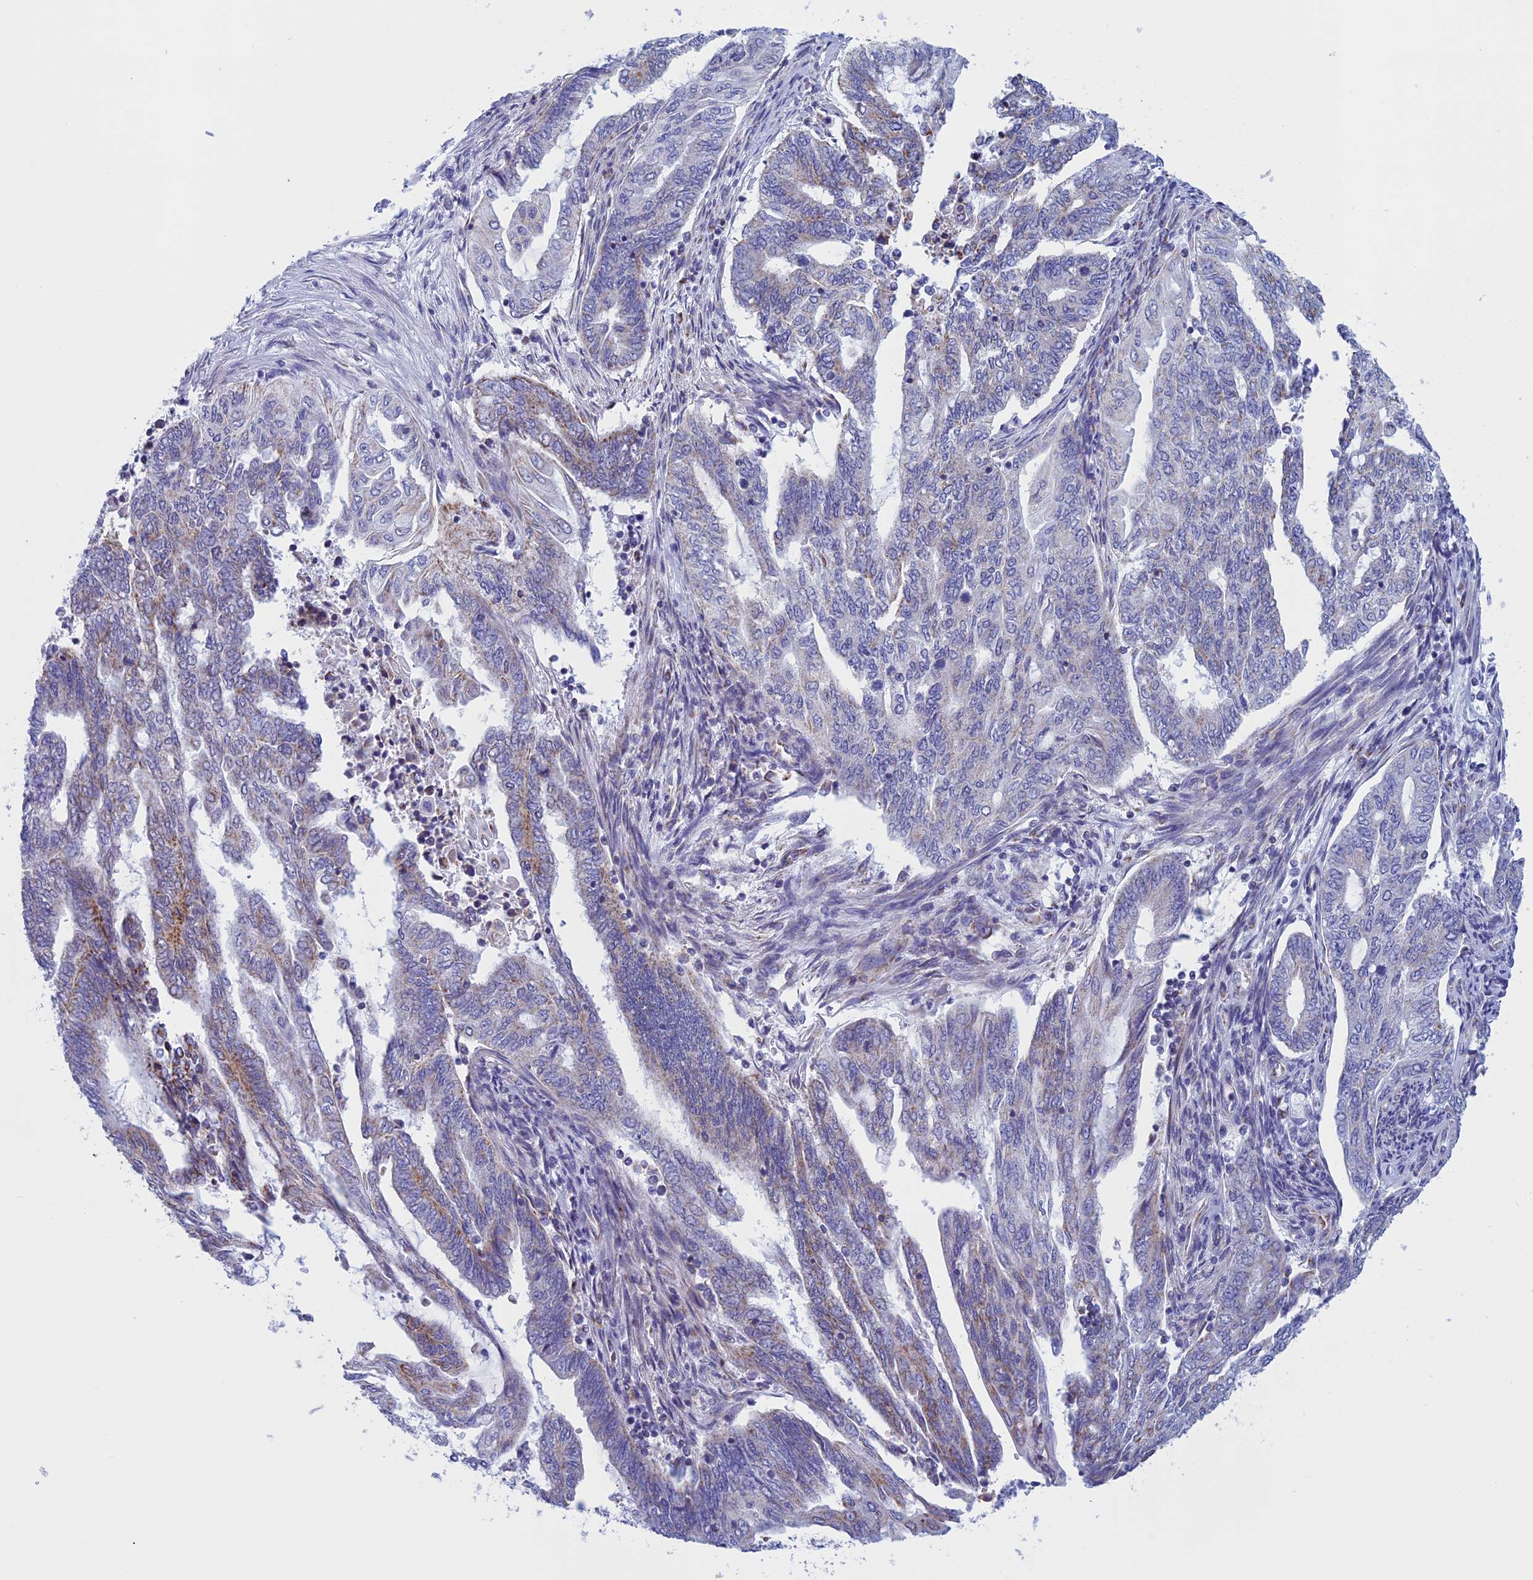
{"staining": {"intensity": "moderate", "quantity": "<25%", "location": "cytoplasmic/membranous"}, "tissue": "endometrial cancer", "cell_type": "Tumor cells", "image_type": "cancer", "snomed": [{"axis": "morphology", "description": "Adenocarcinoma, NOS"}, {"axis": "topography", "description": "Uterus"}, {"axis": "topography", "description": "Endometrium"}], "caption": "Protein expression analysis of human endometrial cancer (adenocarcinoma) reveals moderate cytoplasmic/membranous staining in about <25% of tumor cells.", "gene": "NDUFB9", "patient": {"sex": "female", "age": 70}}